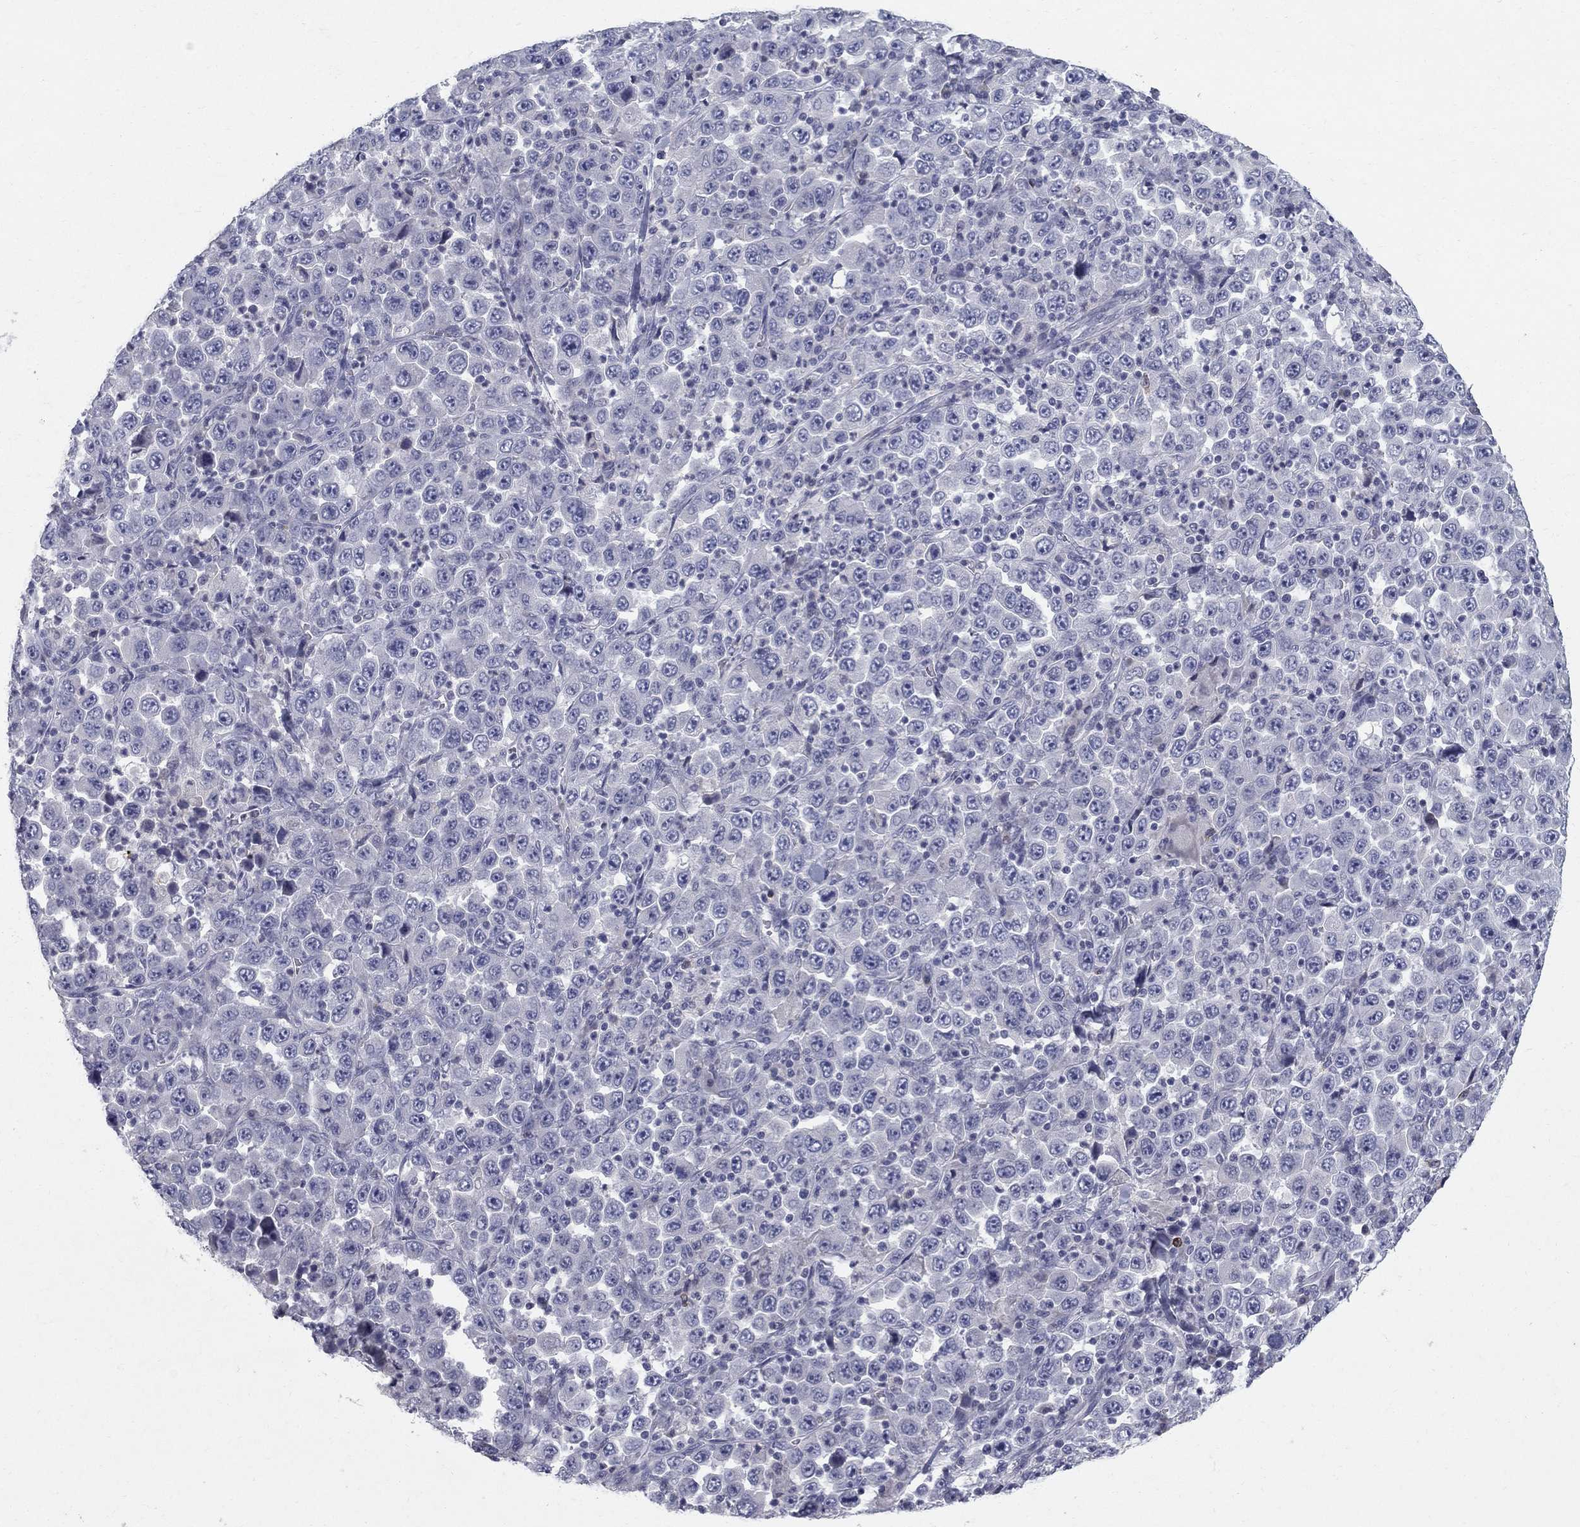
{"staining": {"intensity": "negative", "quantity": "none", "location": "none"}, "tissue": "stomach cancer", "cell_type": "Tumor cells", "image_type": "cancer", "snomed": [{"axis": "morphology", "description": "Normal tissue, NOS"}, {"axis": "morphology", "description": "Adenocarcinoma, NOS"}, {"axis": "topography", "description": "Stomach, upper"}, {"axis": "topography", "description": "Stomach"}], "caption": "High power microscopy histopathology image of an IHC image of stomach adenocarcinoma, revealing no significant staining in tumor cells.", "gene": "NTRK2", "patient": {"sex": "male", "age": 59}}